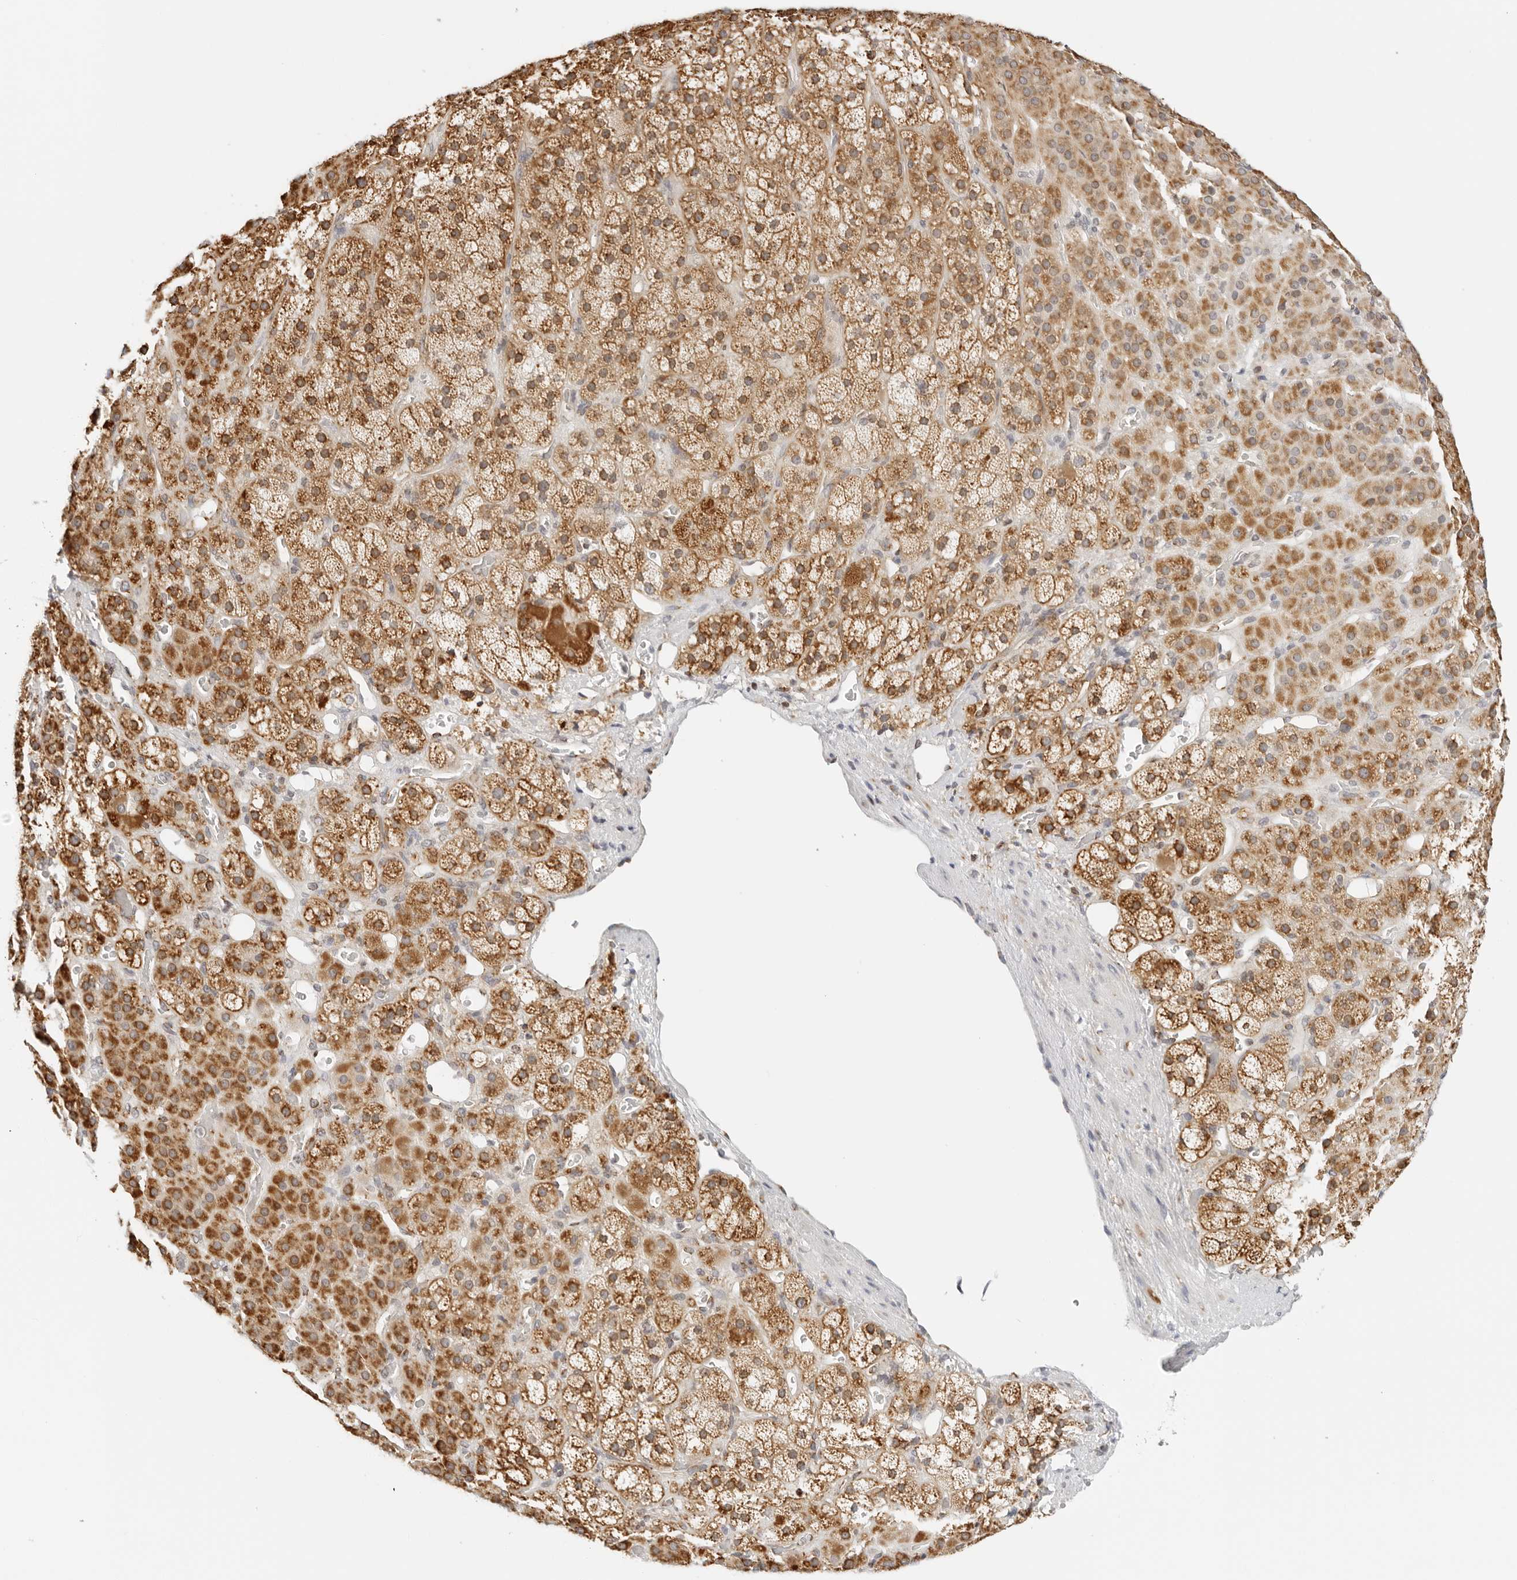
{"staining": {"intensity": "strong", "quantity": ">75%", "location": "cytoplasmic/membranous"}, "tissue": "adrenal gland", "cell_type": "Glandular cells", "image_type": "normal", "snomed": [{"axis": "morphology", "description": "Normal tissue, NOS"}, {"axis": "topography", "description": "Adrenal gland"}], "caption": "IHC of normal adrenal gland displays high levels of strong cytoplasmic/membranous expression in about >75% of glandular cells.", "gene": "RC3H1", "patient": {"sex": "male", "age": 57}}